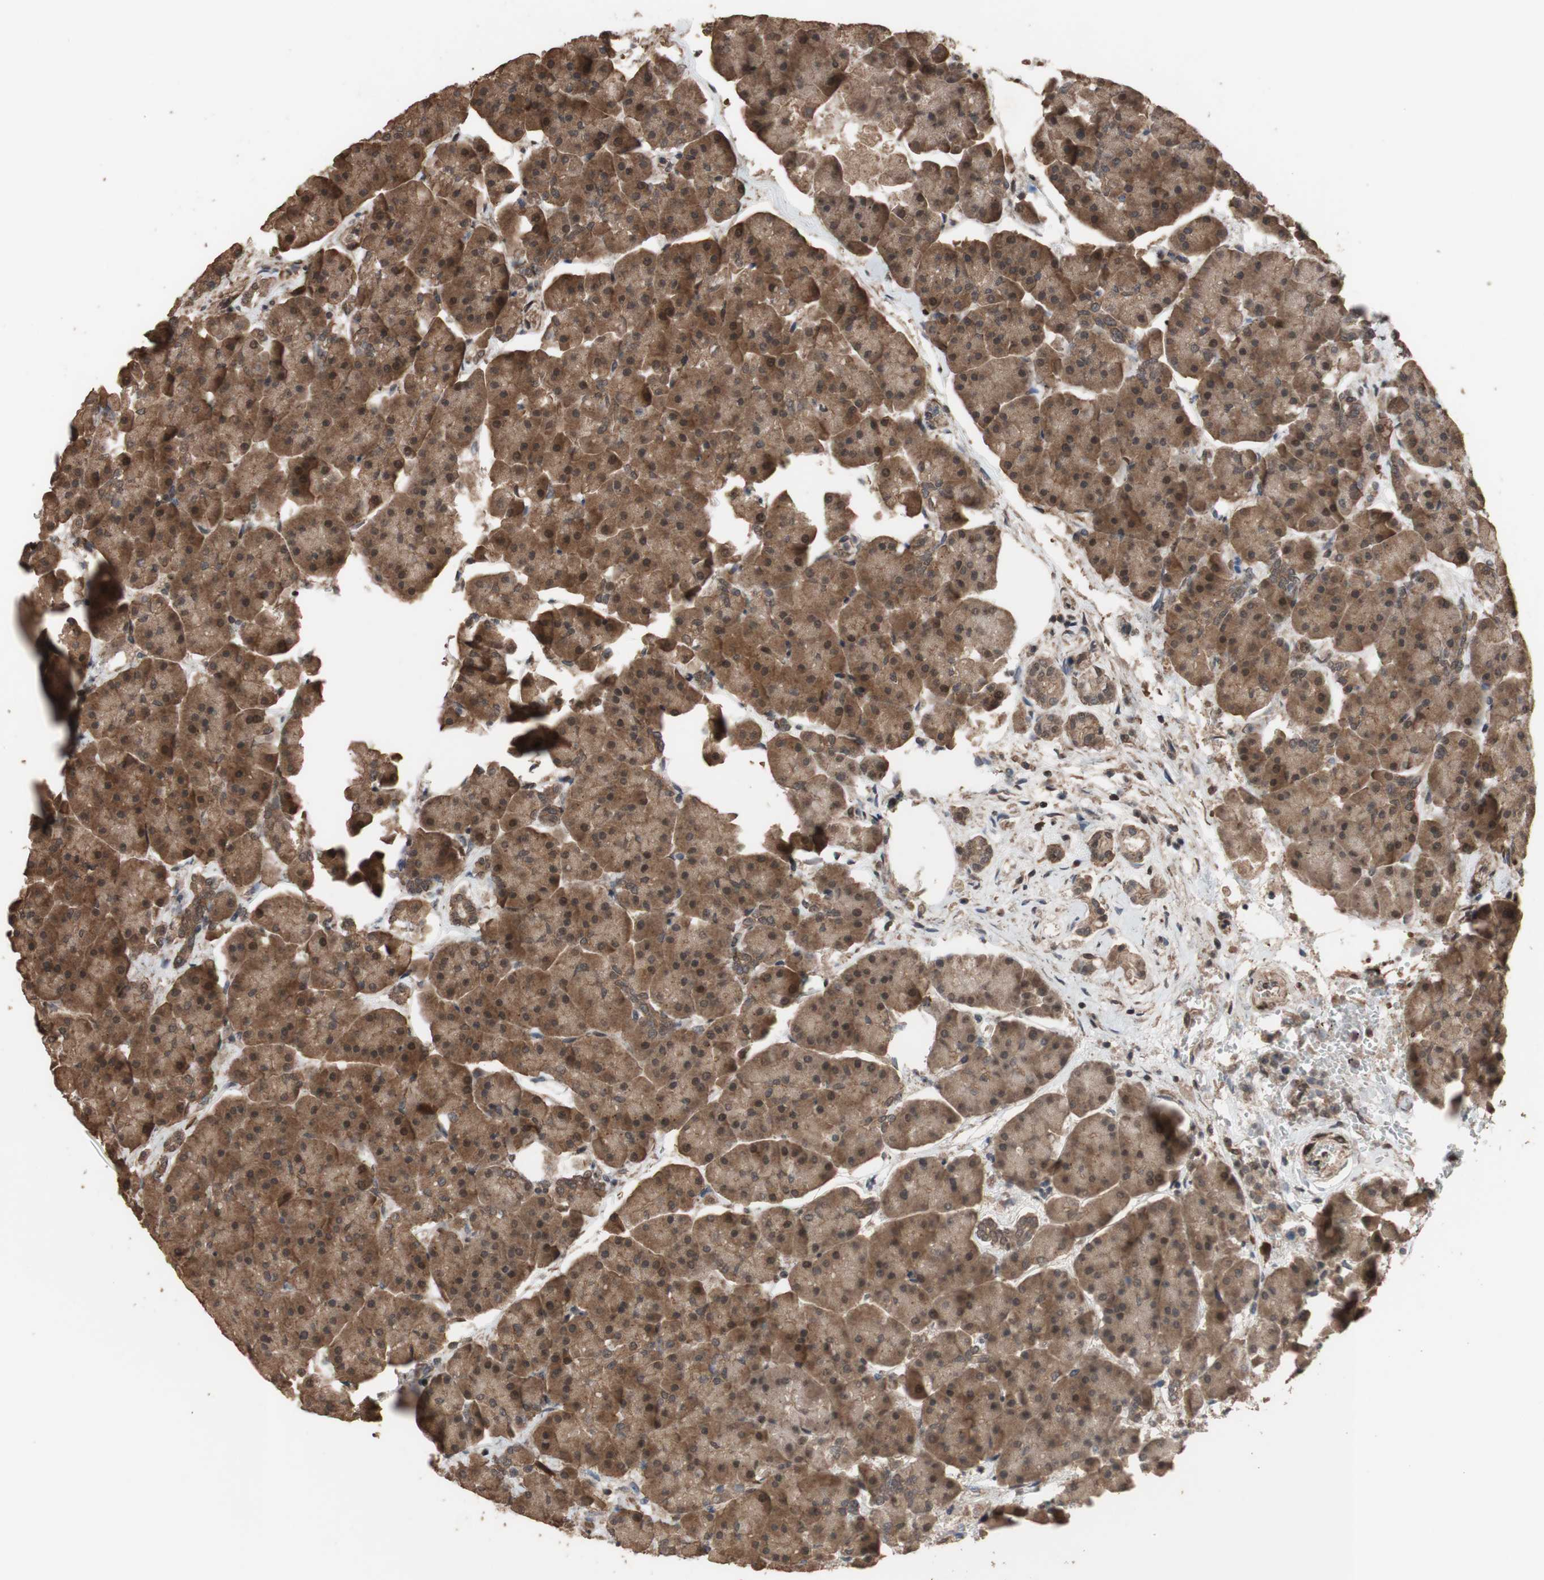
{"staining": {"intensity": "moderate", "quantity": ">75%", "location": "cytoplasmic/membranous"}, "tissue": "pancreas", "cell_type": "Exocrine glandular cells", "image_type": "normal", "snomed": [{"axis": "morphology", "description": "Normal tissue, NOS"}, {"axis": "topography", "description": "Pancreas"}], "caption": "IHC of normal pancreas shows medium levels of moderate cytoplasmic/membranous expression in about >75% of exocrine glandular cells.", "gene": "KANSL1", "patient": {"sex": "female", "age": 70}}